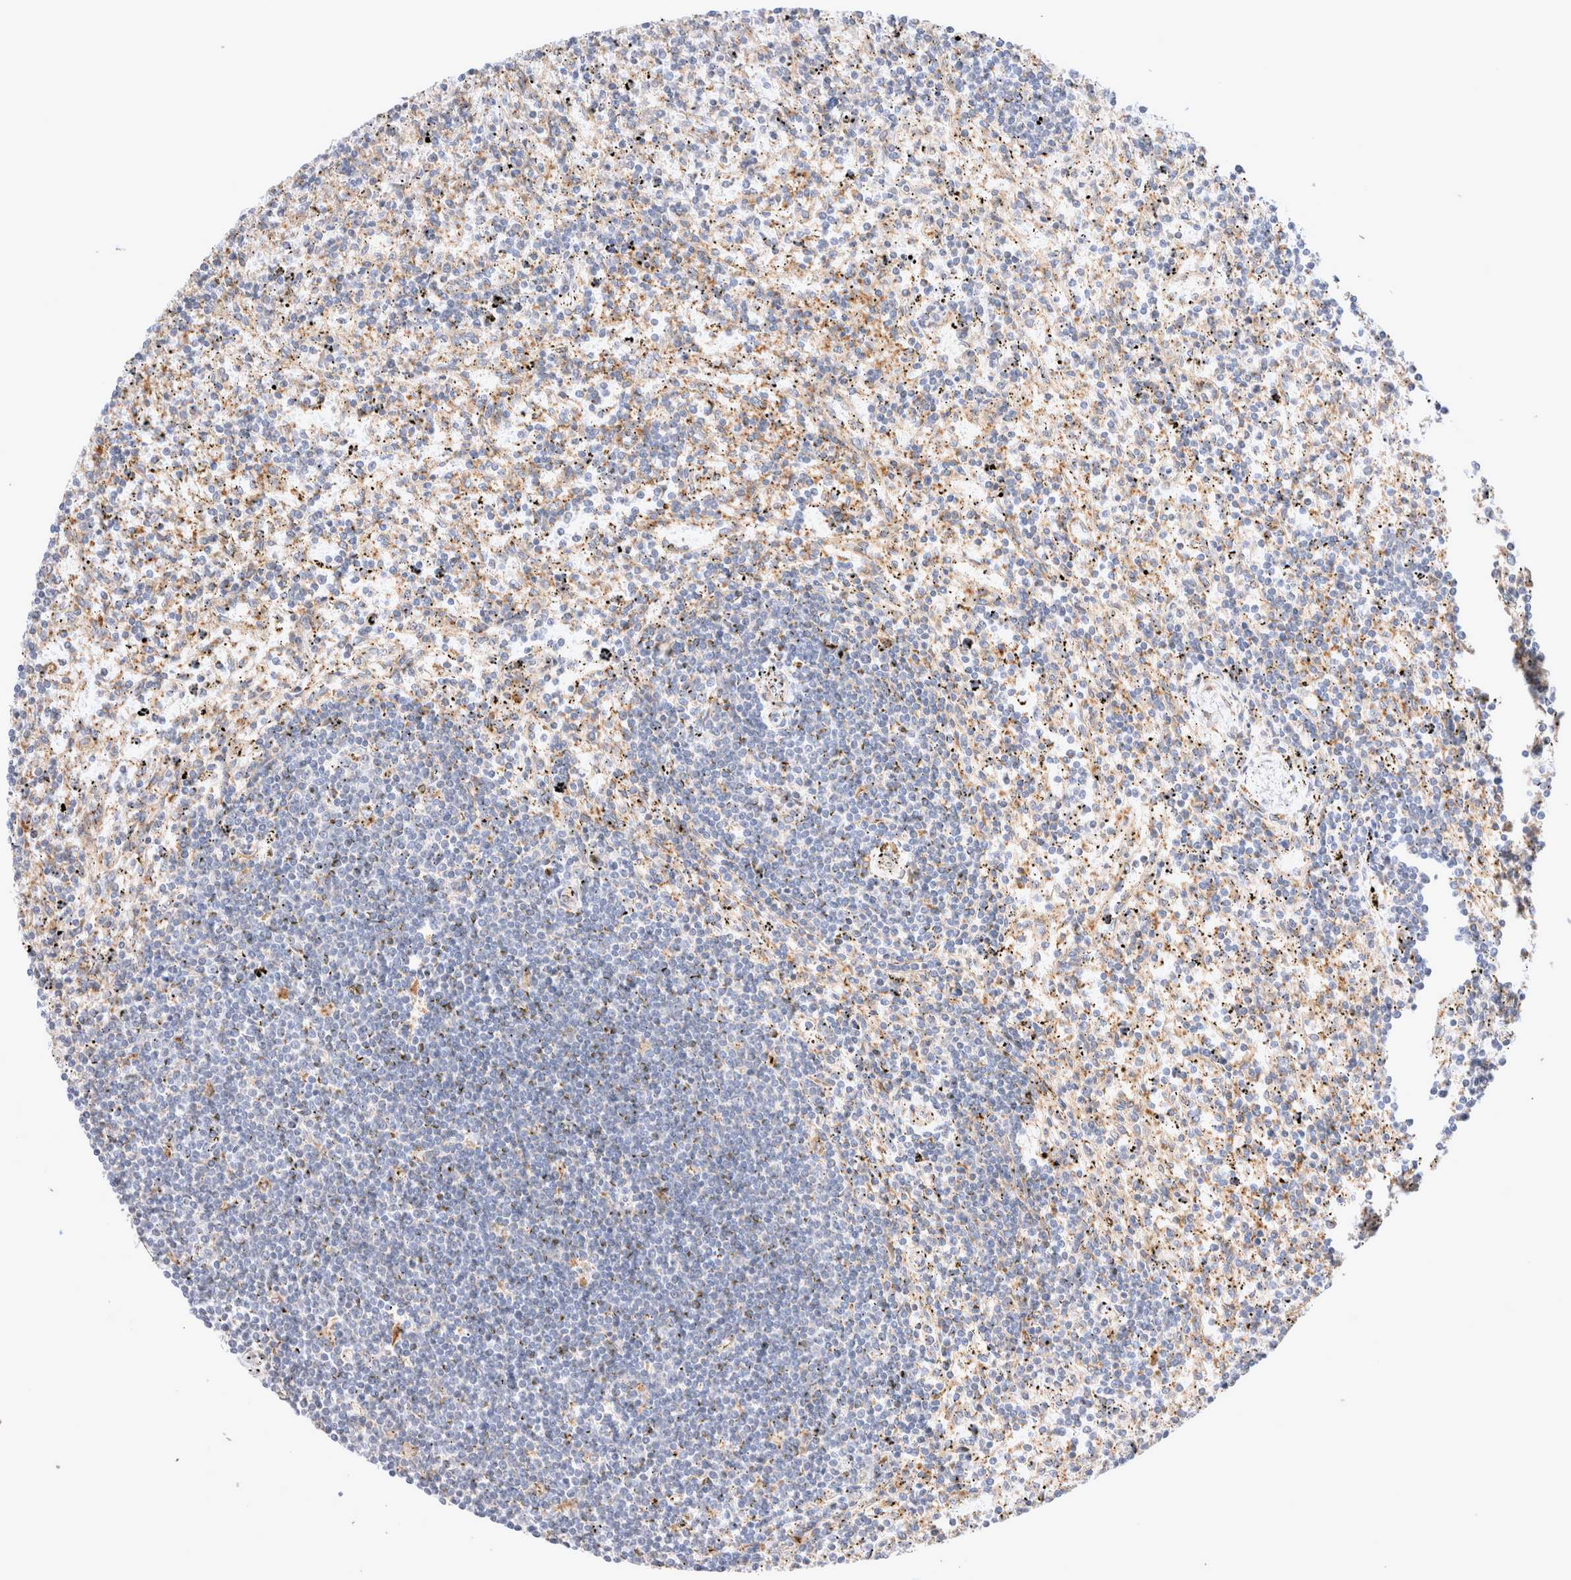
{"staining": {"intensity": "negative", "quantity": "none", "location": "none"}, "tissue": "lymphoma", "cell_type": "Tumor cells", "image_type": "cancer", "snomed": [{"axis": "morphology", "description": "Malignant lymphoma, non-Hodgkin's type, Low grade"}, {"axis": "topography", "description": "Spleen"}], "caption": "The photomicrograph reveals no staining of tumor cells in lymphoma.", "gene": "NPC1", "patient": {"sex": "male", "age": 76}}